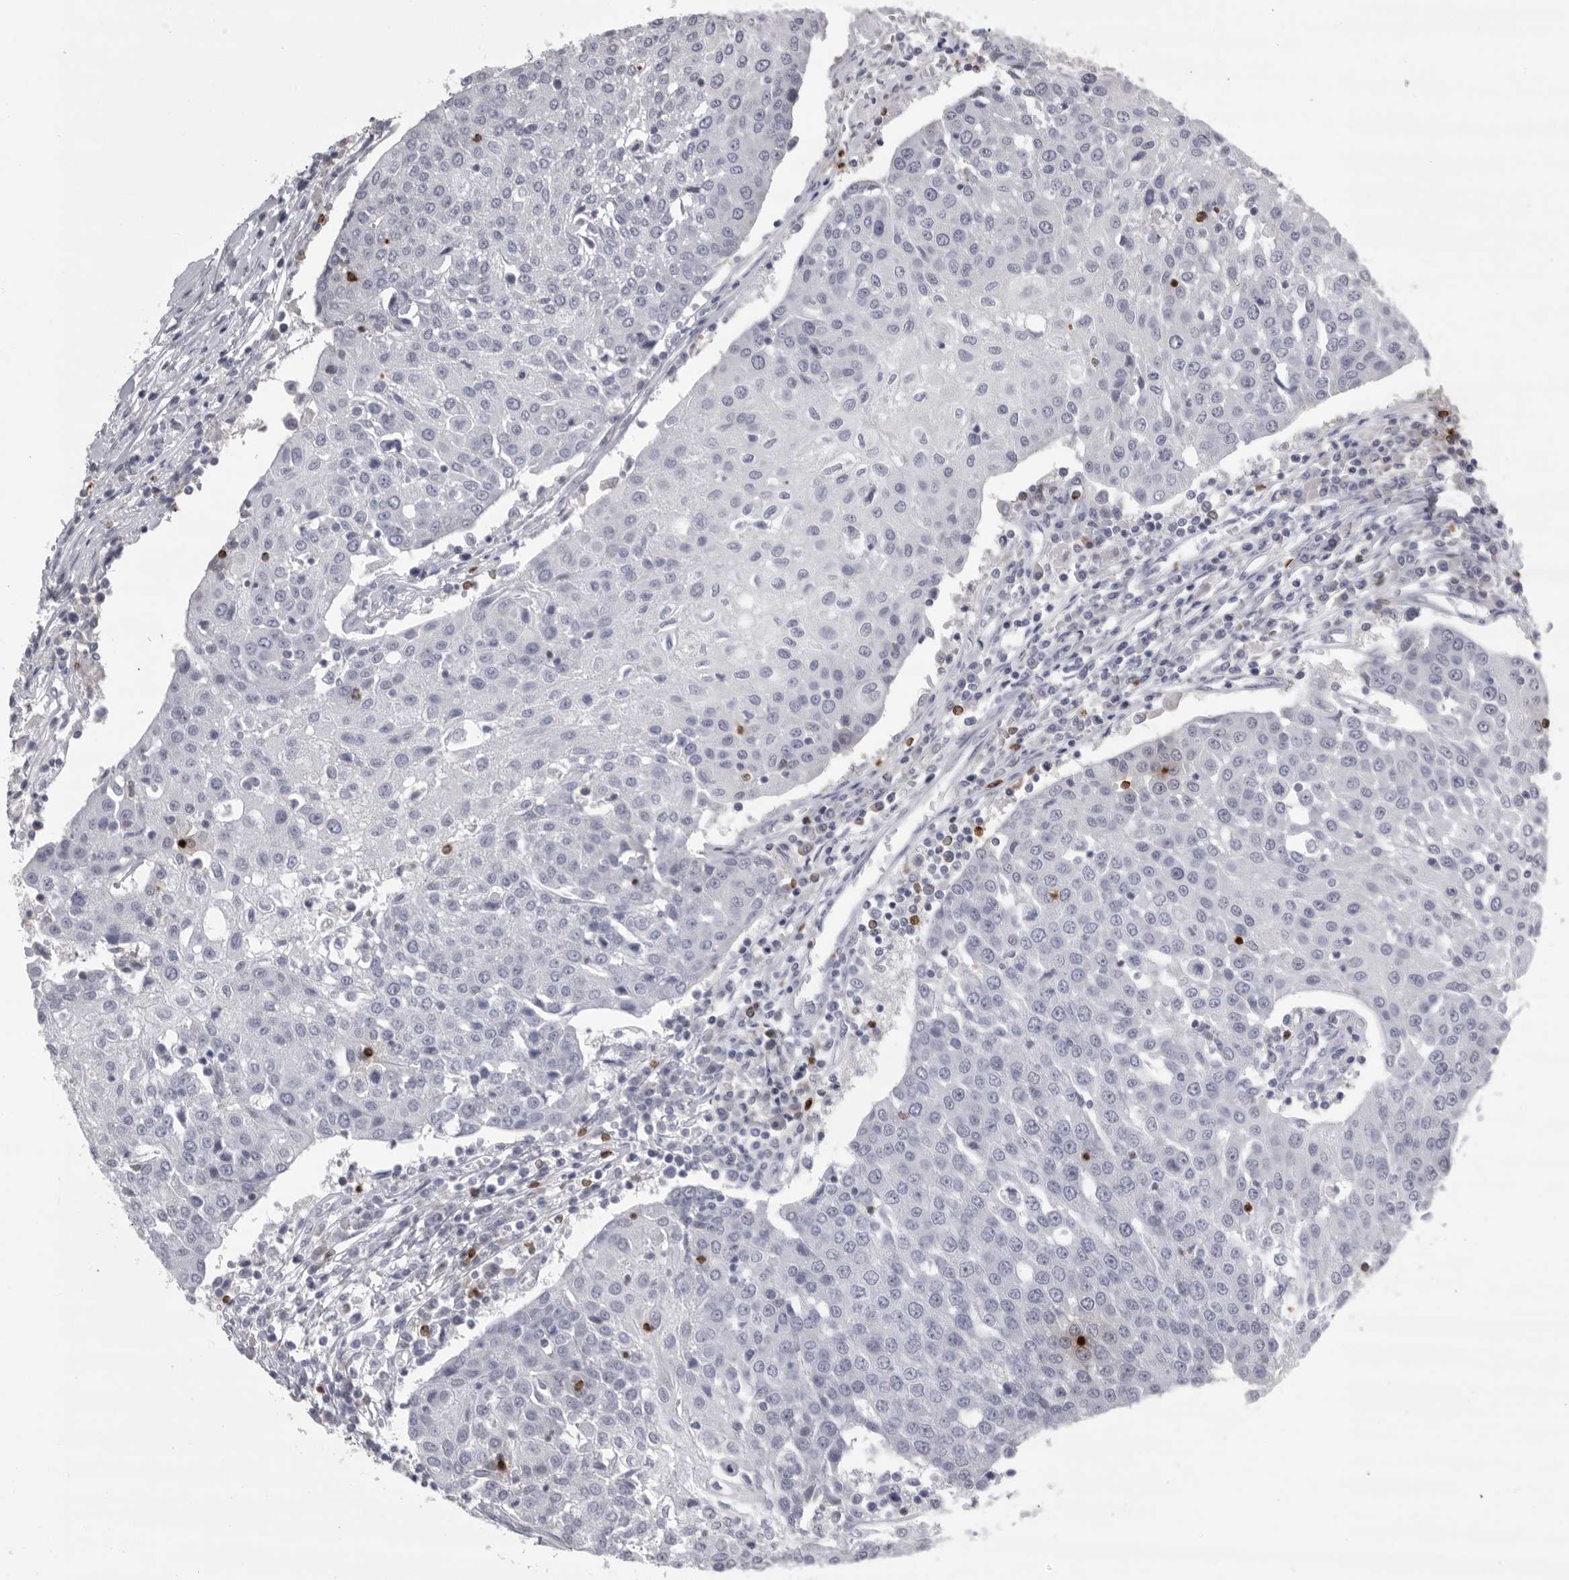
{"staining": {"intensity": "negative", "quantity": "none", "location": "none"}, "tissue": "urothelial cancer", "cell_type": "Tumor cells", "image_type": "cancer", "snomed": [{"axis": "morphology", "description": "Urothelial carcinoma, High grade"}, {"axis": "topography", "description": "Urinary bladder"}], "caption": "This micrograph is of urothelial cancer stained with IHC to label a protein in brown with the nuclei are counter-stained blue. There is no expression in tumor cells. (DAB IHC, high magnification).", "gene": "GNLY", "patient": {"sex": "female", "age": 85}}